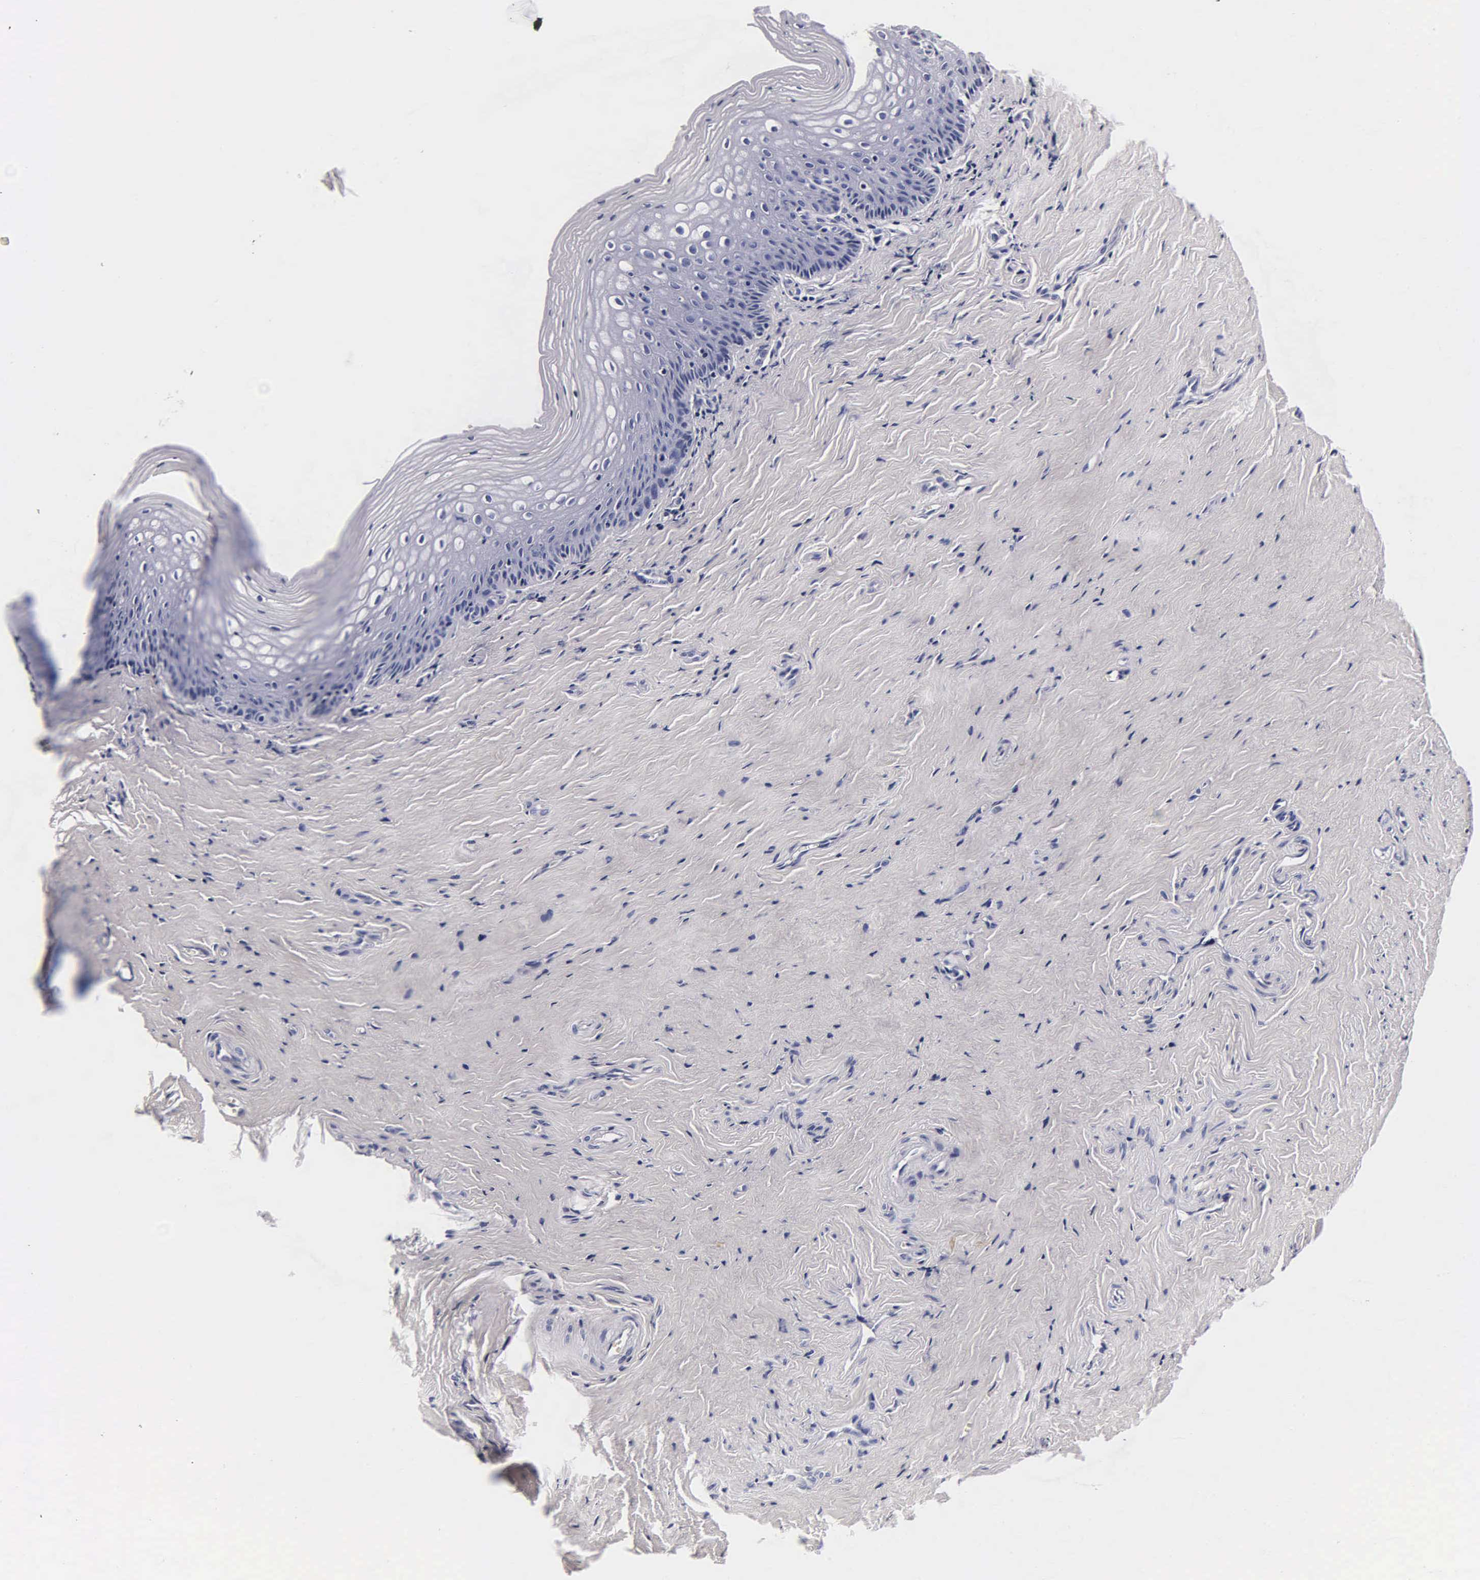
{"staining": {"intensity": "negative", "quantity": "none", "location": "none"}, "tissue": "vagina", "cell_type": "Squamous epithelial cells", "image_type": "normal", "snomed": [{"axis": "morphology", "description": "Normal tissue, NOS"}, {"axis": "topography", "description": "Vagina"}], "caption": "Human vagina stained for a protein using IHC demonstrates no positivity in squamous epithelial cells.", "gene": "INS", "patient": {"sex": "female", "age": 46}}